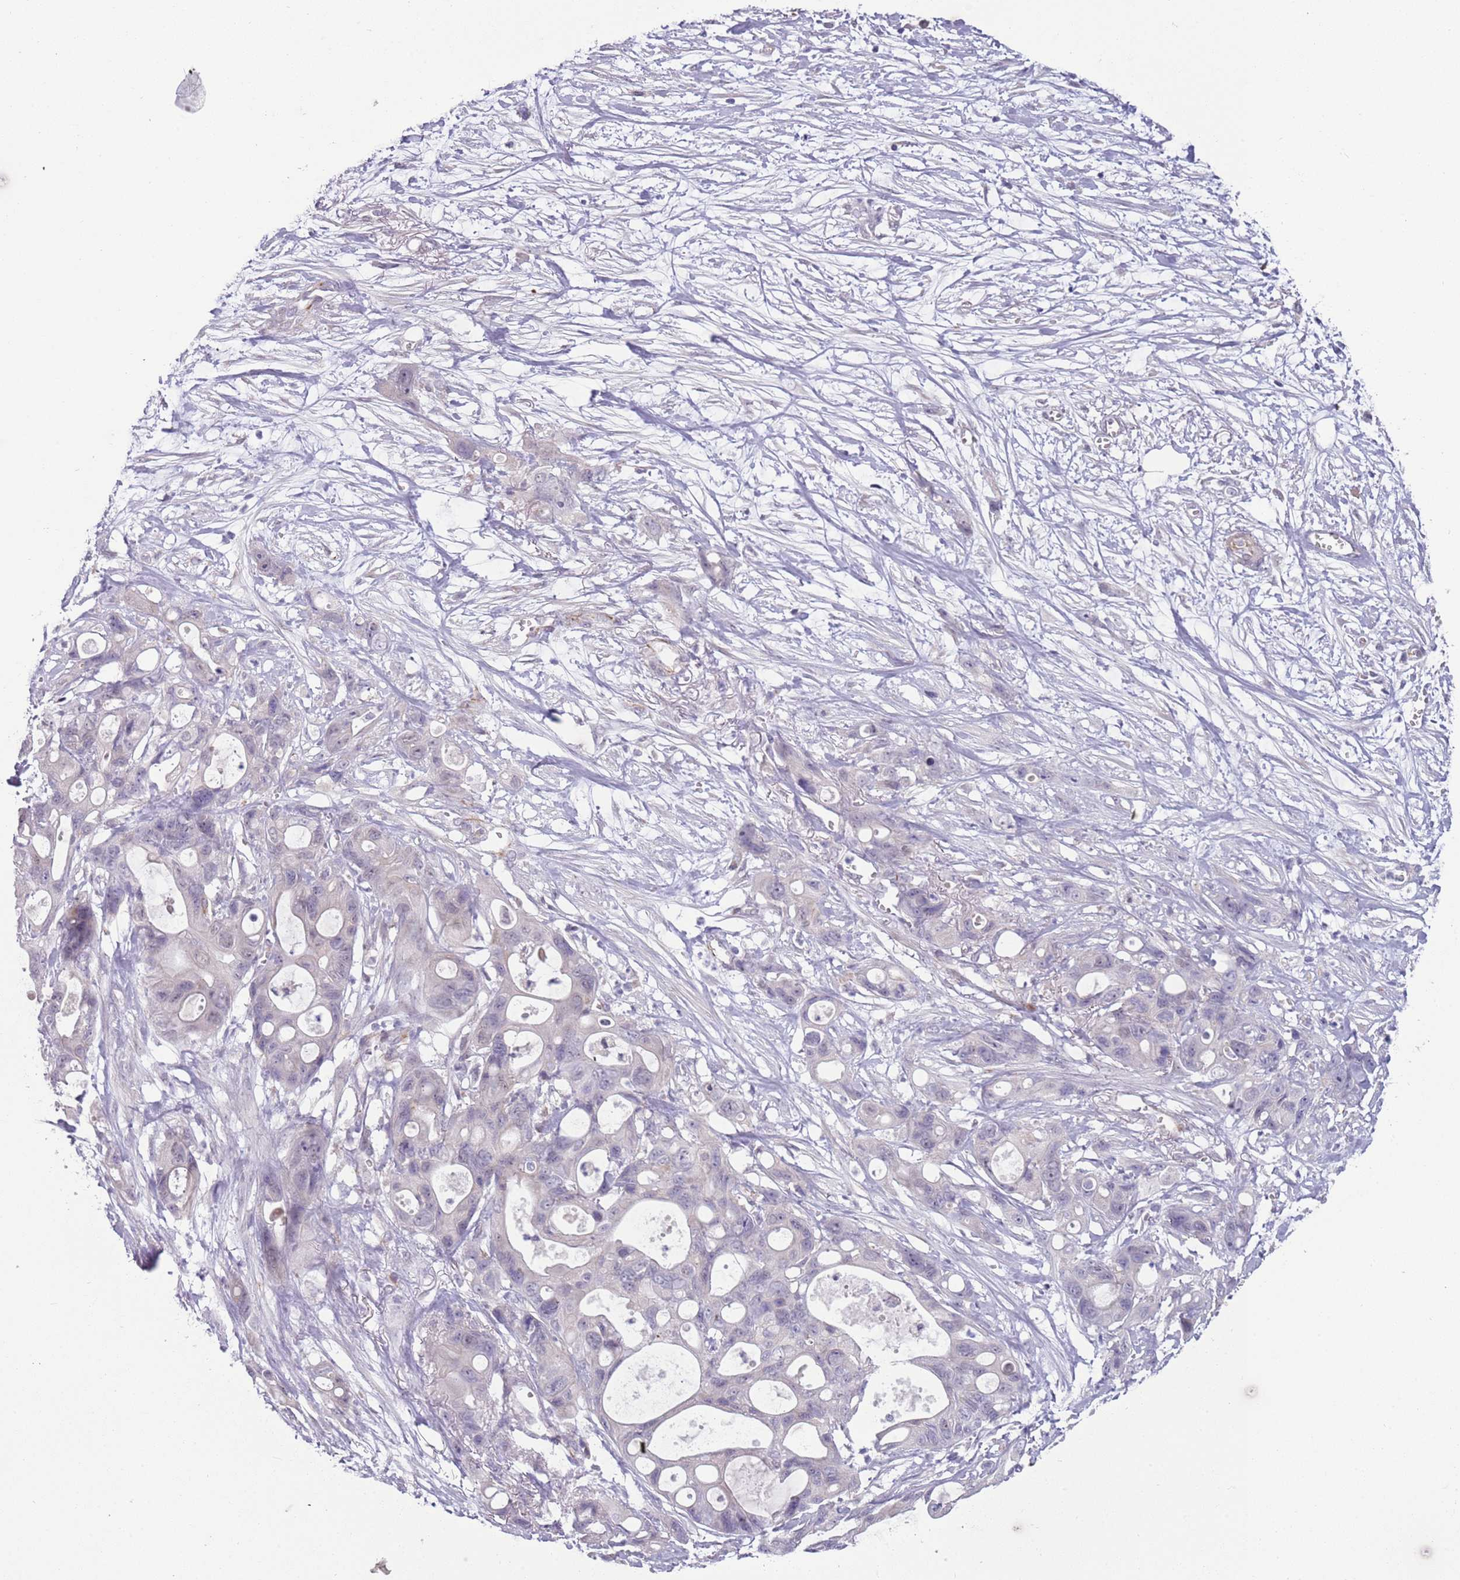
{"staining": {"intensity": "negative", "quantity": "none", "location": "none"}, "tissue": "ovarian cancer", "cell_type": "Tumor cells", "image_type": "cancer", "snomed": [{"axis": "morphology", "description": "Cystadenocarcinoma, mucinous, NOS"}, {"axis": "topography", "description": "Ovary"}], "caption": "Tumor cells show no significant staining in ovarian cancer. (Stains: DAB (3,3'-diaminobenzidine) immunohistochemistry (IHC) with hematoxylin counter stain, Microscopy: brightfield microscopy at high magnification).", "gene": "NBPF3", "patient": {"sex": "female", "age": 70}}